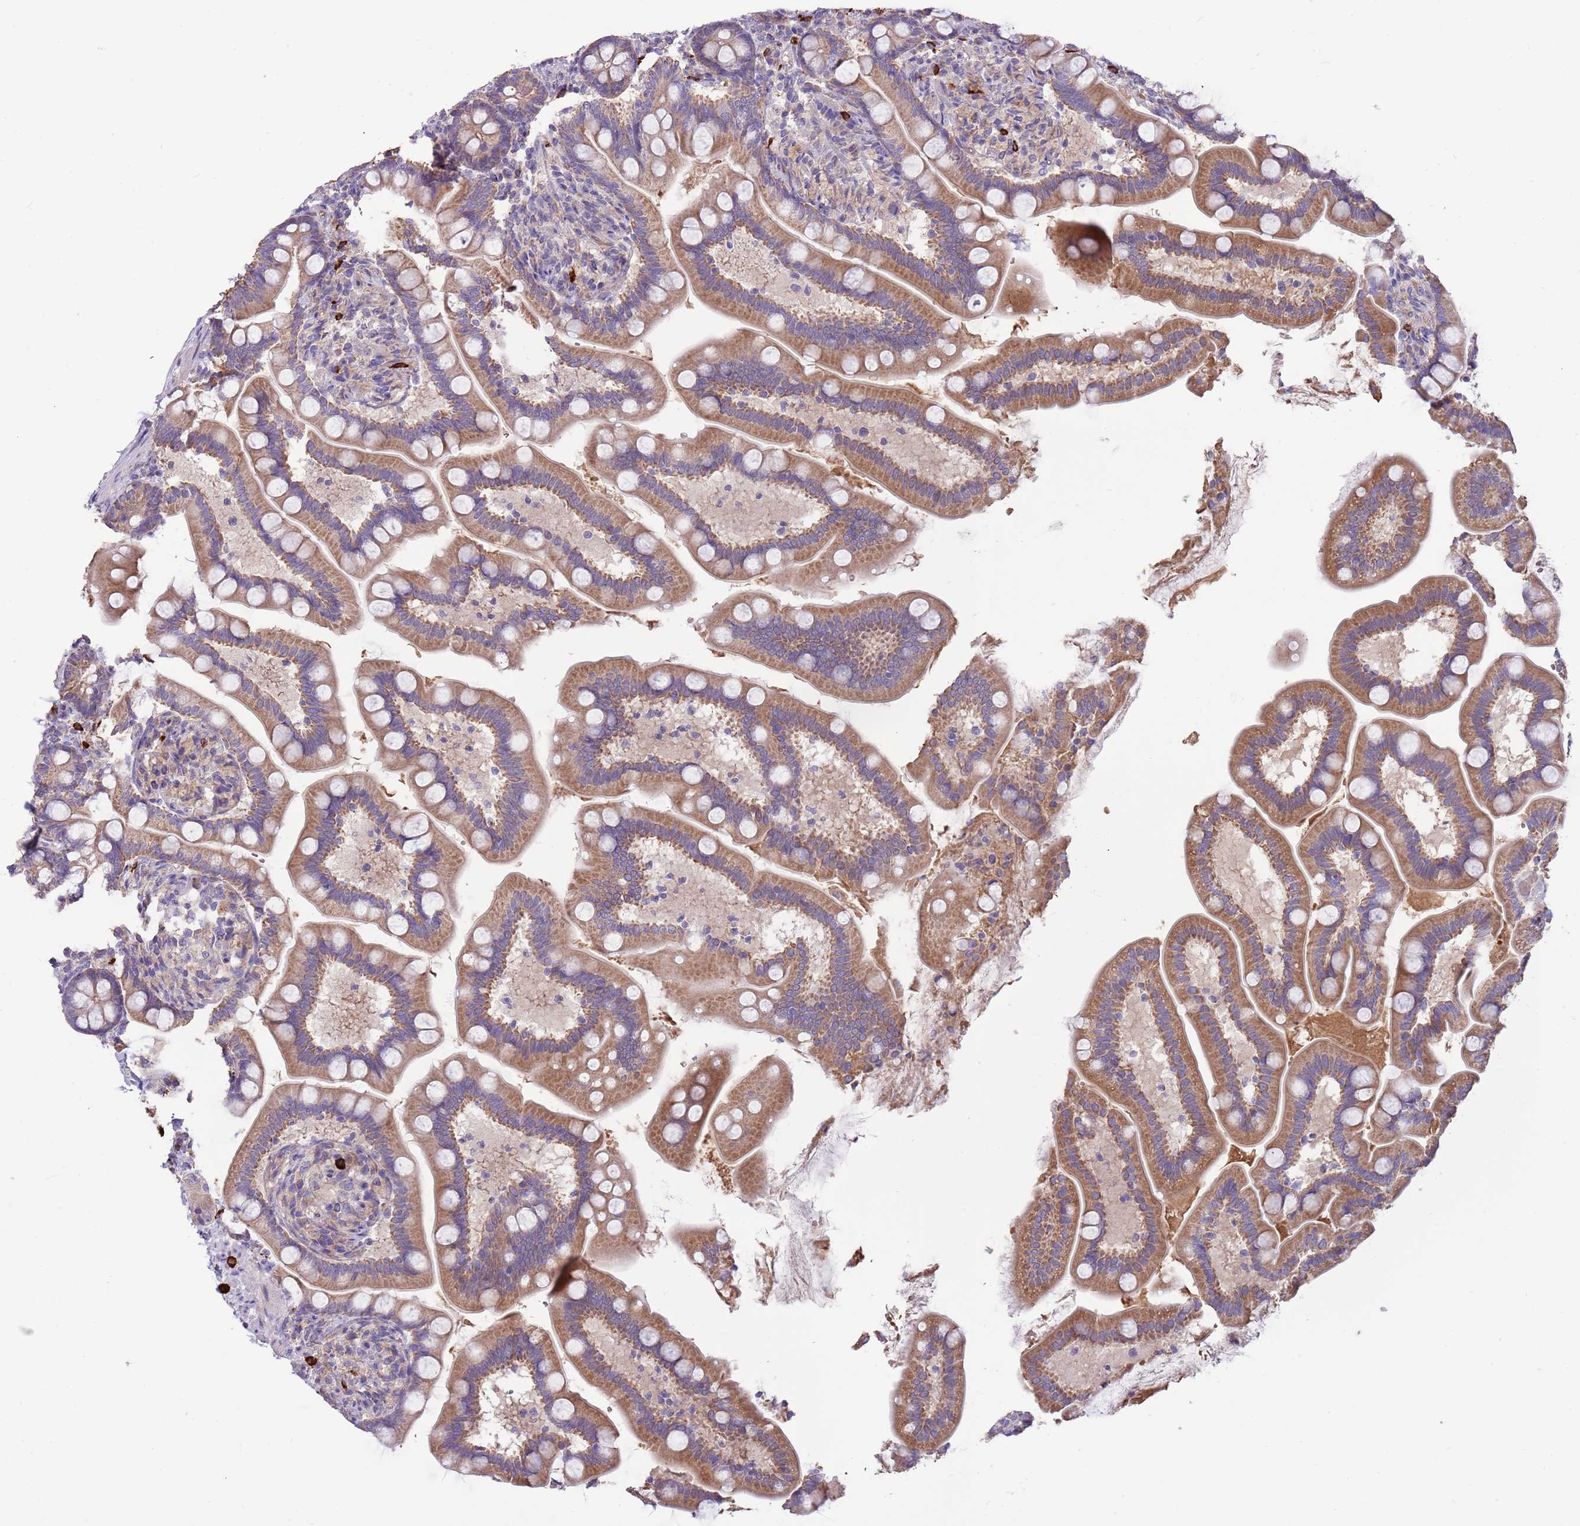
{"staining": {"intensity": "moderate", "quantity": ">75%", "location": "cytoplasmic/membranous"}, "tissue": "small intestine", "cell_type": "Glandular cells", "image_type": "normal", "snomed": [{"axis": "morphology", "description": "Normal tissue, NOS"}, {"axis": "topography", "description": "Small intestine"}], "caption": "A micrograph of small intestine stained for a protein exhibits moderate cytoplasmic/membranous brown staining in glandular cells.", "gene": "TRMO", "patient": {"sex": "female", "age": 64}}